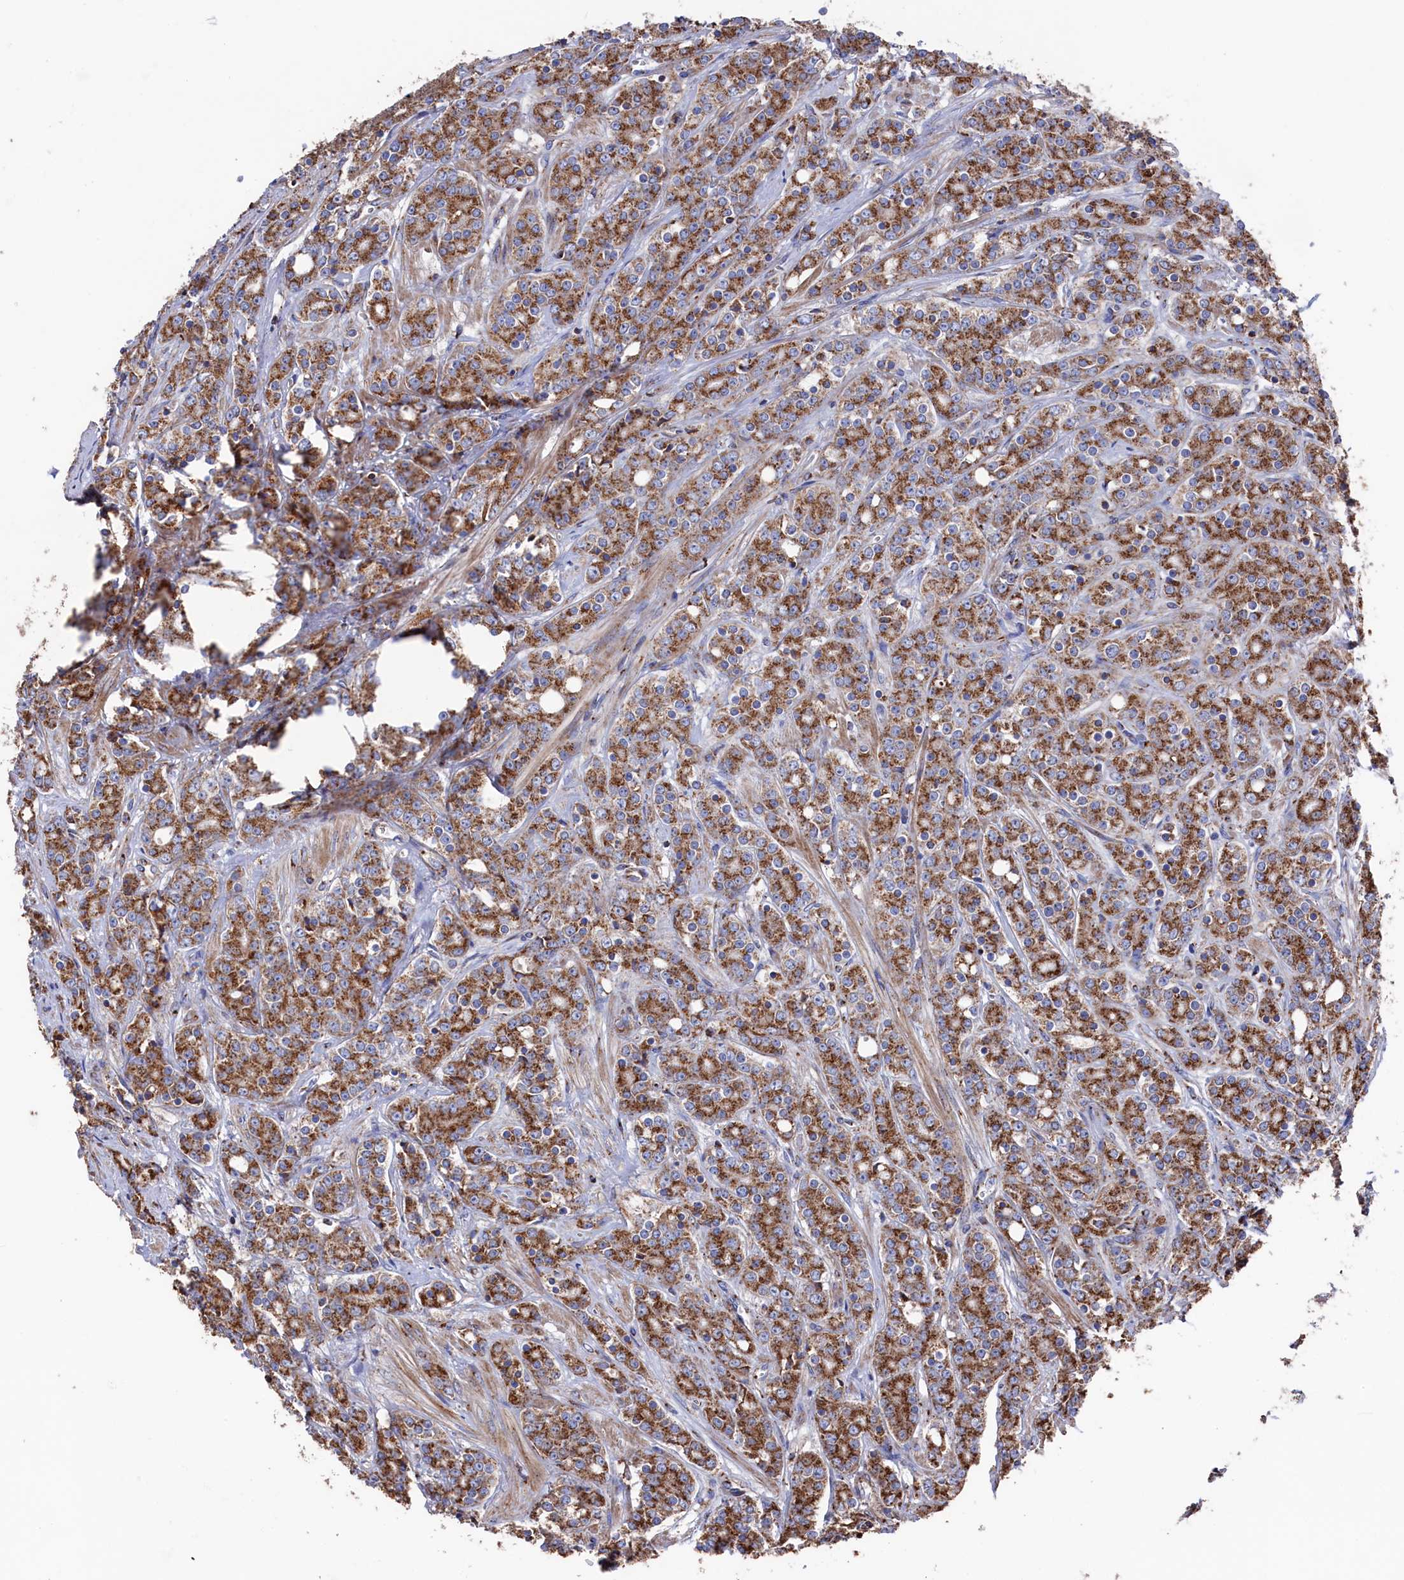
{"staining": {"intensity": "moderate", "quantity": ">75%", "location": "cytoplasmic/membranous"}, "tissue": "prostate cancer", "cell_type": "Tumor cells", "image_type": "cancer", "snomed": [{"axis": "morphology", "description": "Adenocarcinoma, High grade"}, {"axis": "topography", "description": "Prostate"}], "caption": "Tumor cells show medium levels of moderate cytoplasmic/membranous staining in about >75% of cells in human prostate adenocarcinoma (high-grade). (DAB IHC with brightfield microscopy, high magnification).", "gene": "PRRC1", "patient": {"sex": "male", "age": 62}}